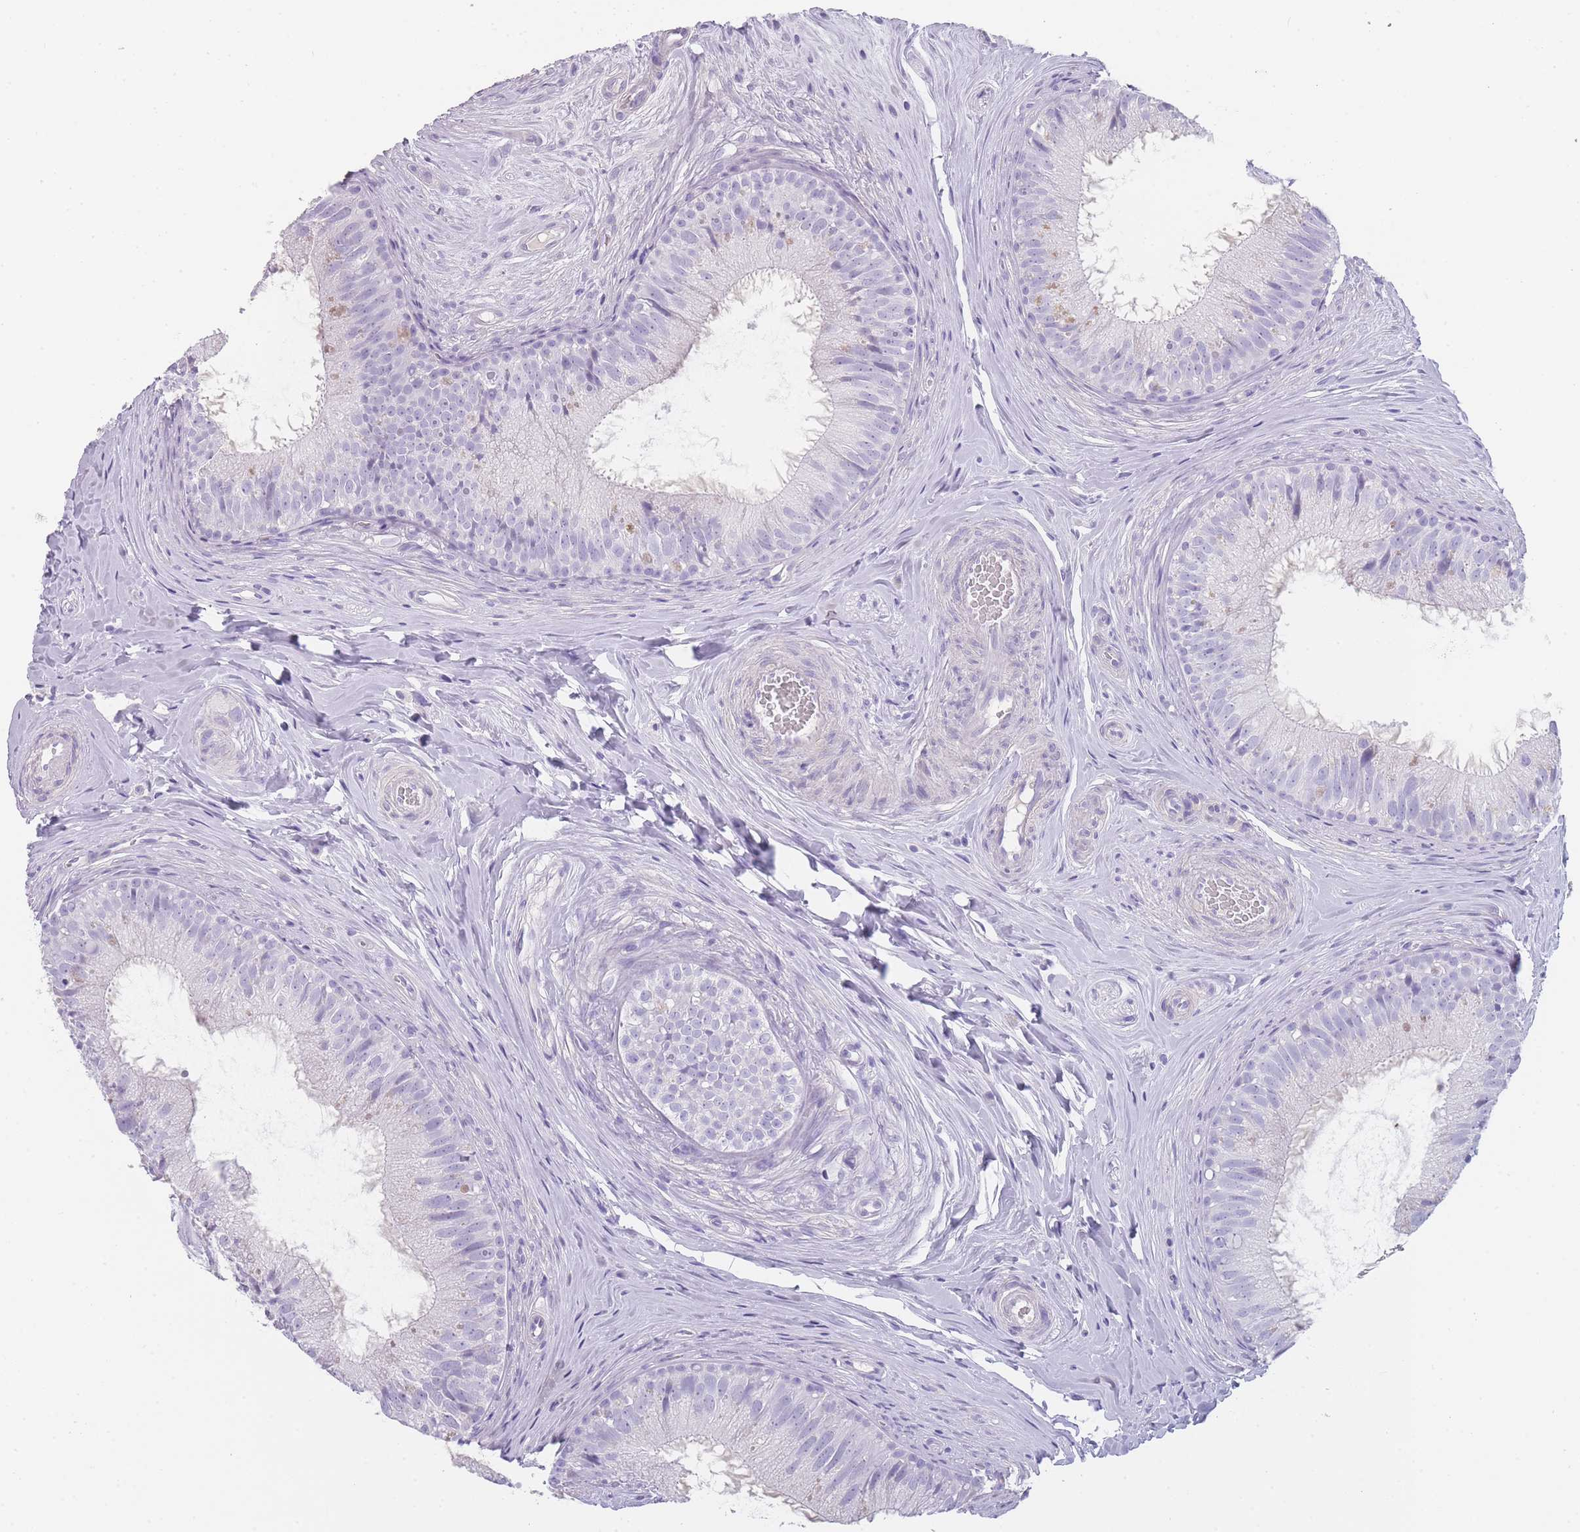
{"staining": {"intensity": "negative", "quantity": "none", "location": "none"}, "tissue": "epididymis", "cell_type": "Glandular cells", "image_type": "normal", "snomed": [{"axis": "morphology", "description": "Normal tissue, NOS"}, {"axis": "topography", "description": "Epididymis"}], "caption": "Histopathology image shows no significant protein staining in glandular cells of normal epididymis. (Brightfield microscopy of DAB IHC at high magnification).", "gene": "TCP11X1", "patient": {"sex": "male", "age": 34}}